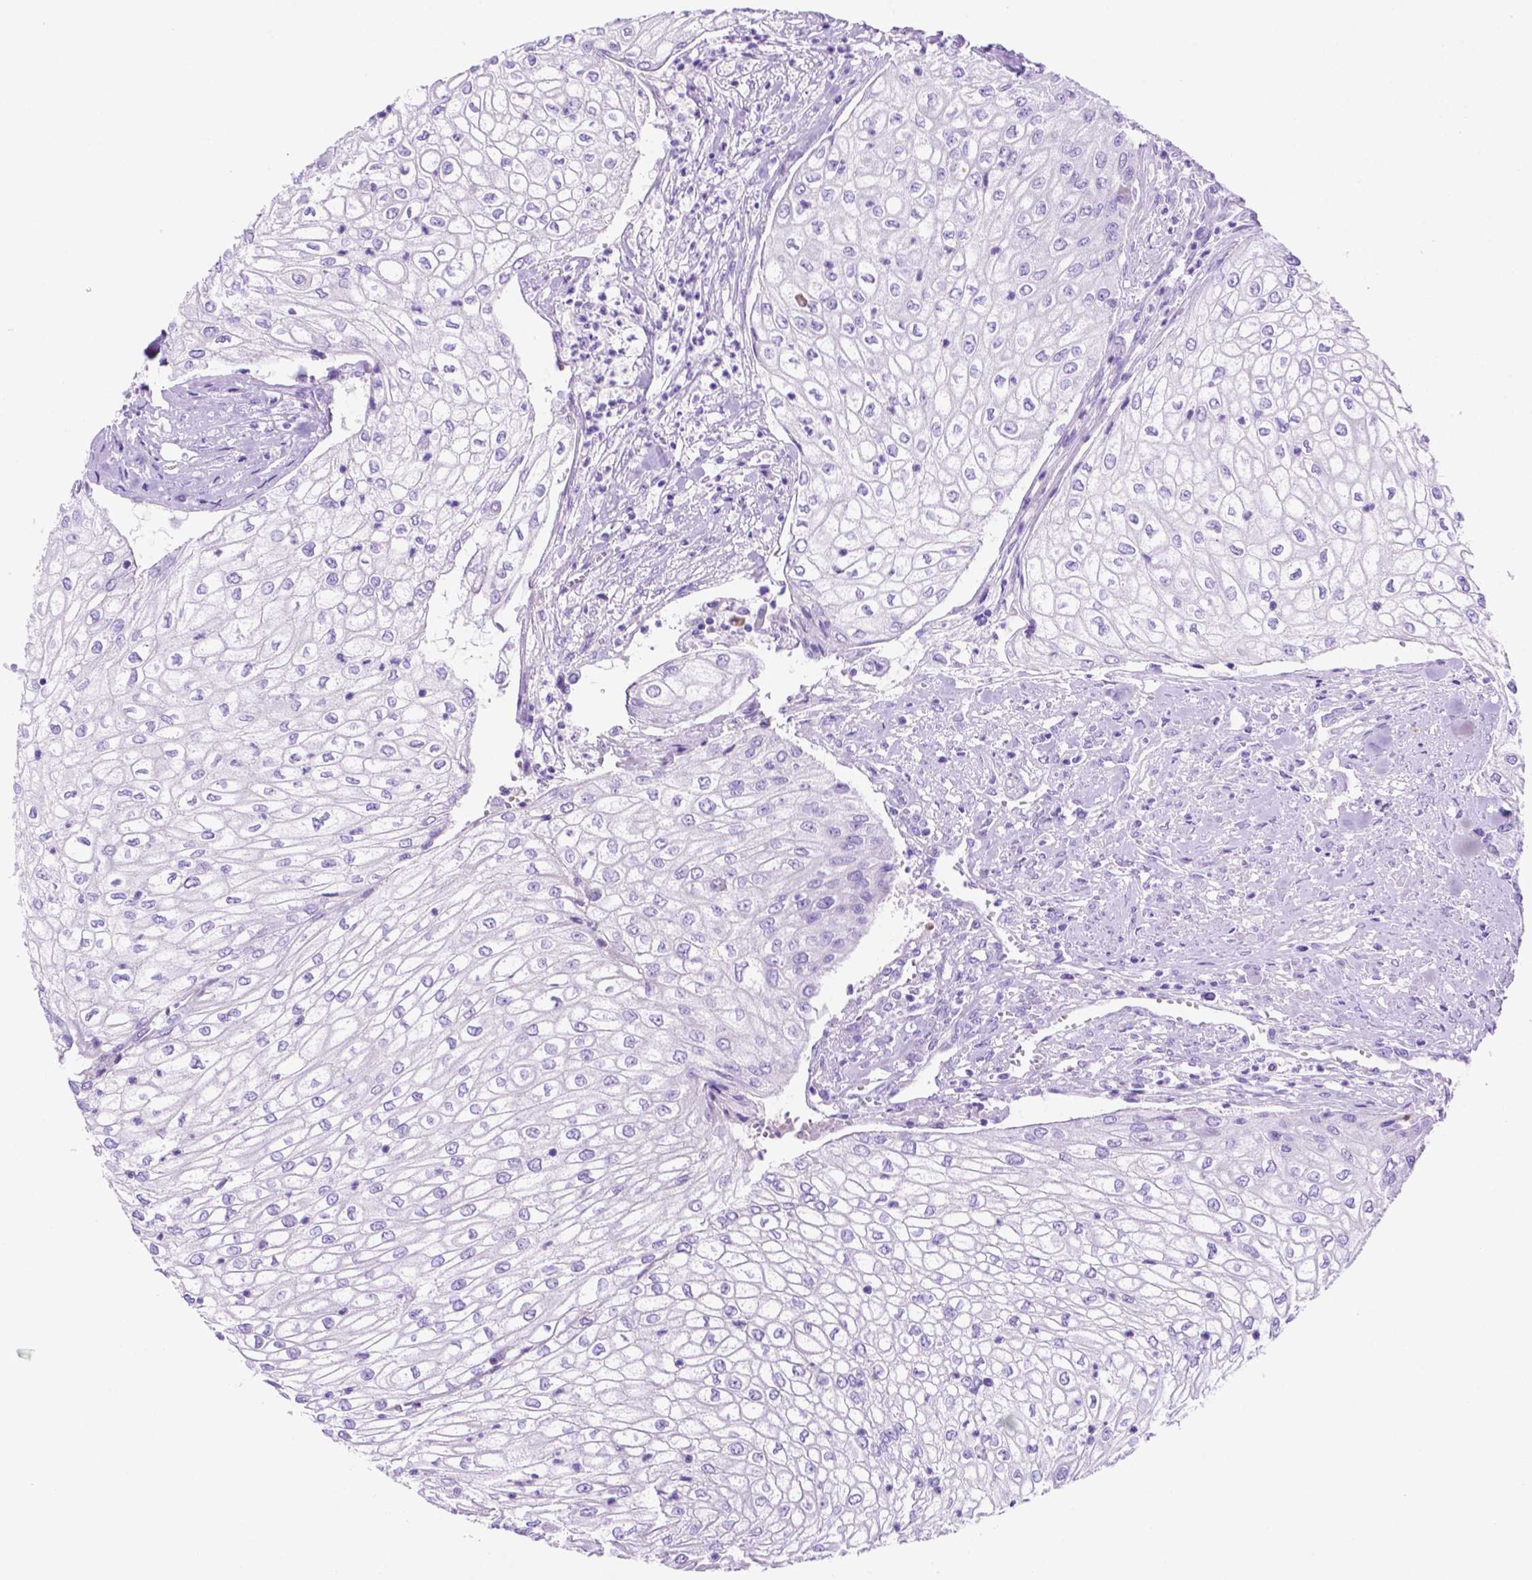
{"staining": {"intensity": "negative", "quantity": "none", "location": "none"}, "tissue": "urothelial cancer", "cell_type": "Tumor cells", "image_type": "cancer", "snomed": [{"axis": "morphology", "description": "Urothelial carcinoma, High grade"}, {"axis": "topography", "description": "Urinary bladder"}], "caption": "Micrograph shows no significant protein positivity in tumor cells of high-grade urothelial carcinoma. (Immunohistochemistry, brightfield microscopy, high magnification).", "gene": "FOXB2", "patient": {"sex": "male", "age": 62}}